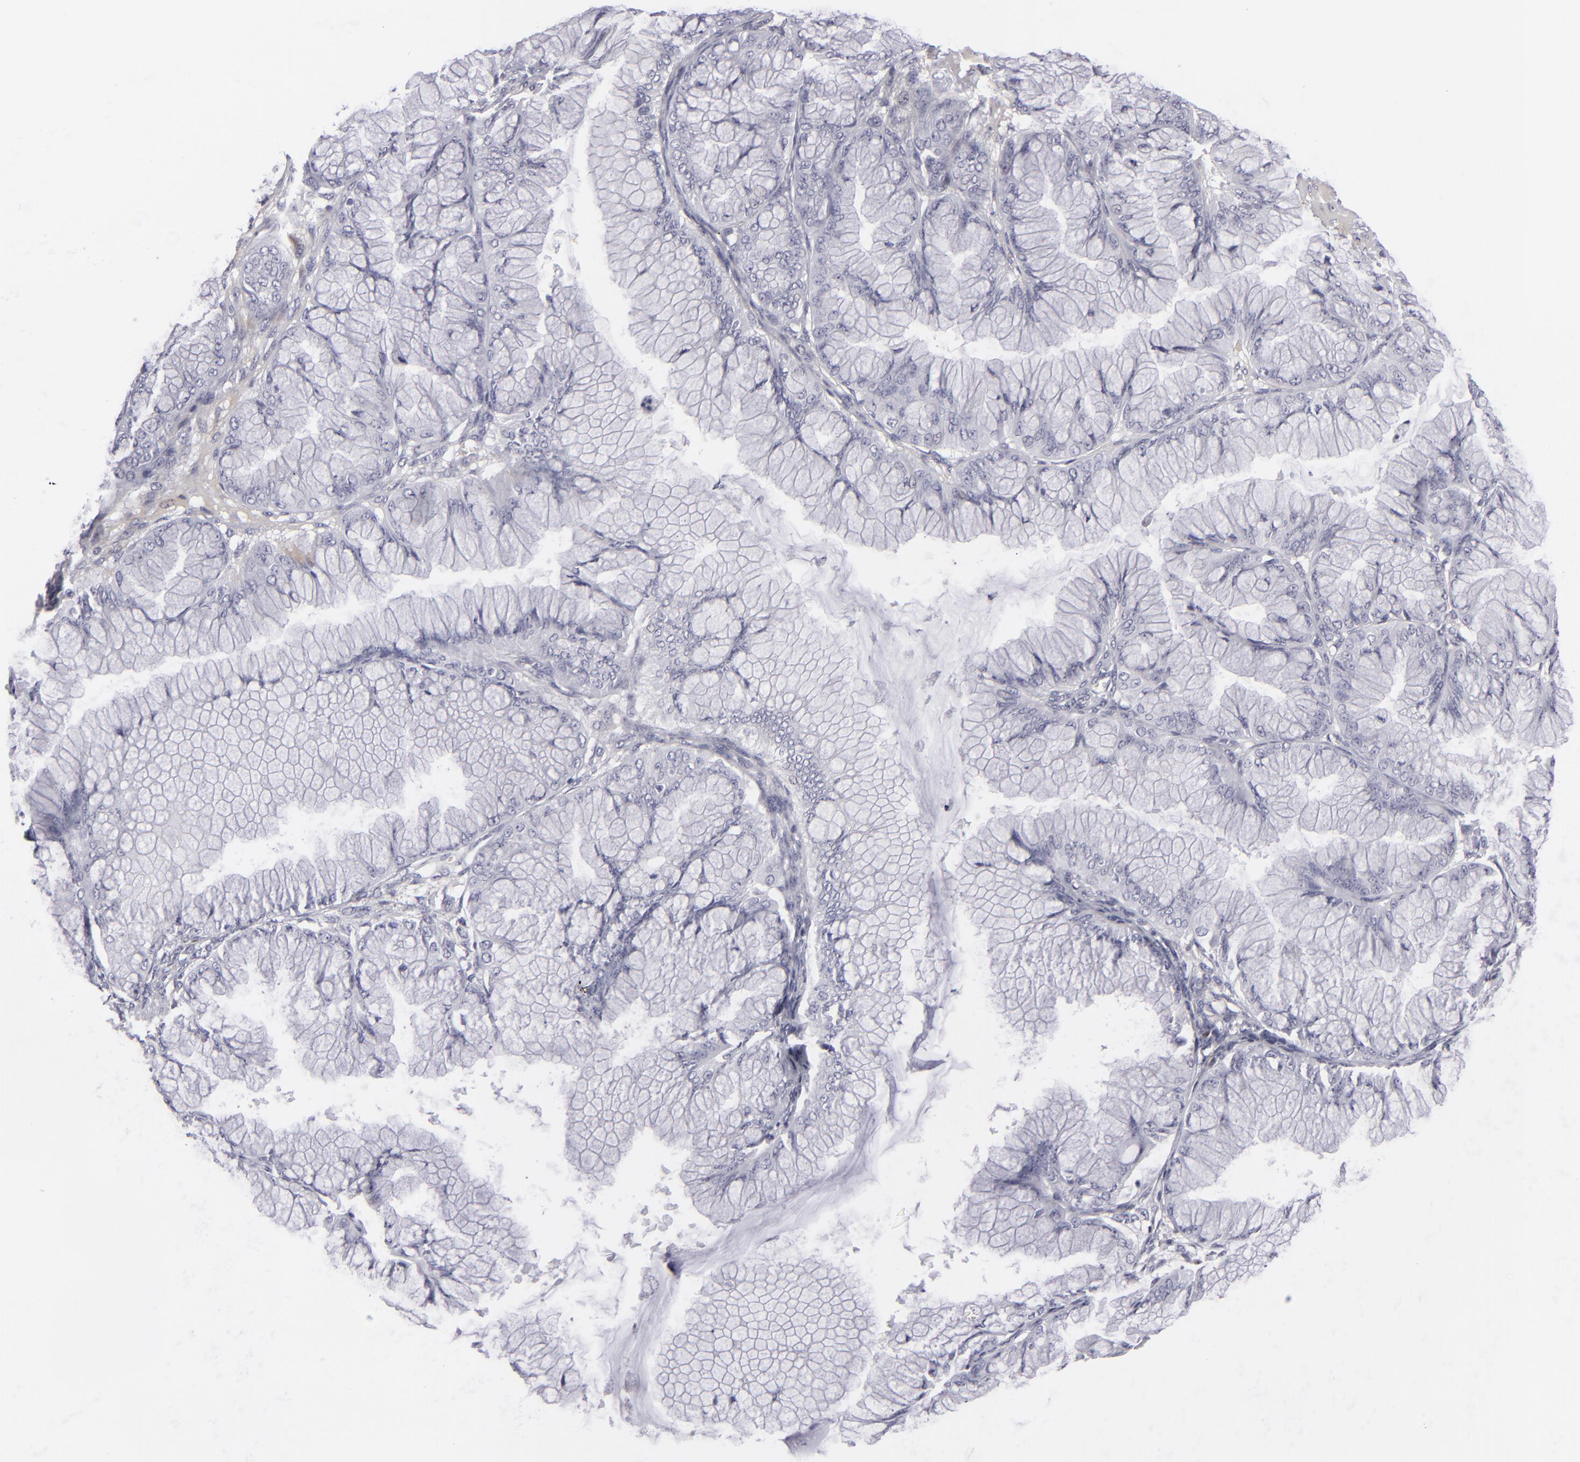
{"staining": {"intensity": "negative", "quantity": "none", "location": "none"}, "tissue": "ovarian cancer", "cell_type": "Tumor cells", "image_type": "cancer", "snomed": [{"axis": "morphology", "description": "Cystadenocarcinoma, mucinous, NOS"}, {"axis": "topography", "description": "Ovary"}], "caption": "Histopathology image shows no protein staining in tumor cells of ovarian cancer tissue.", "gene": "C9", "patient": {"sex": "female", "age": 63}}